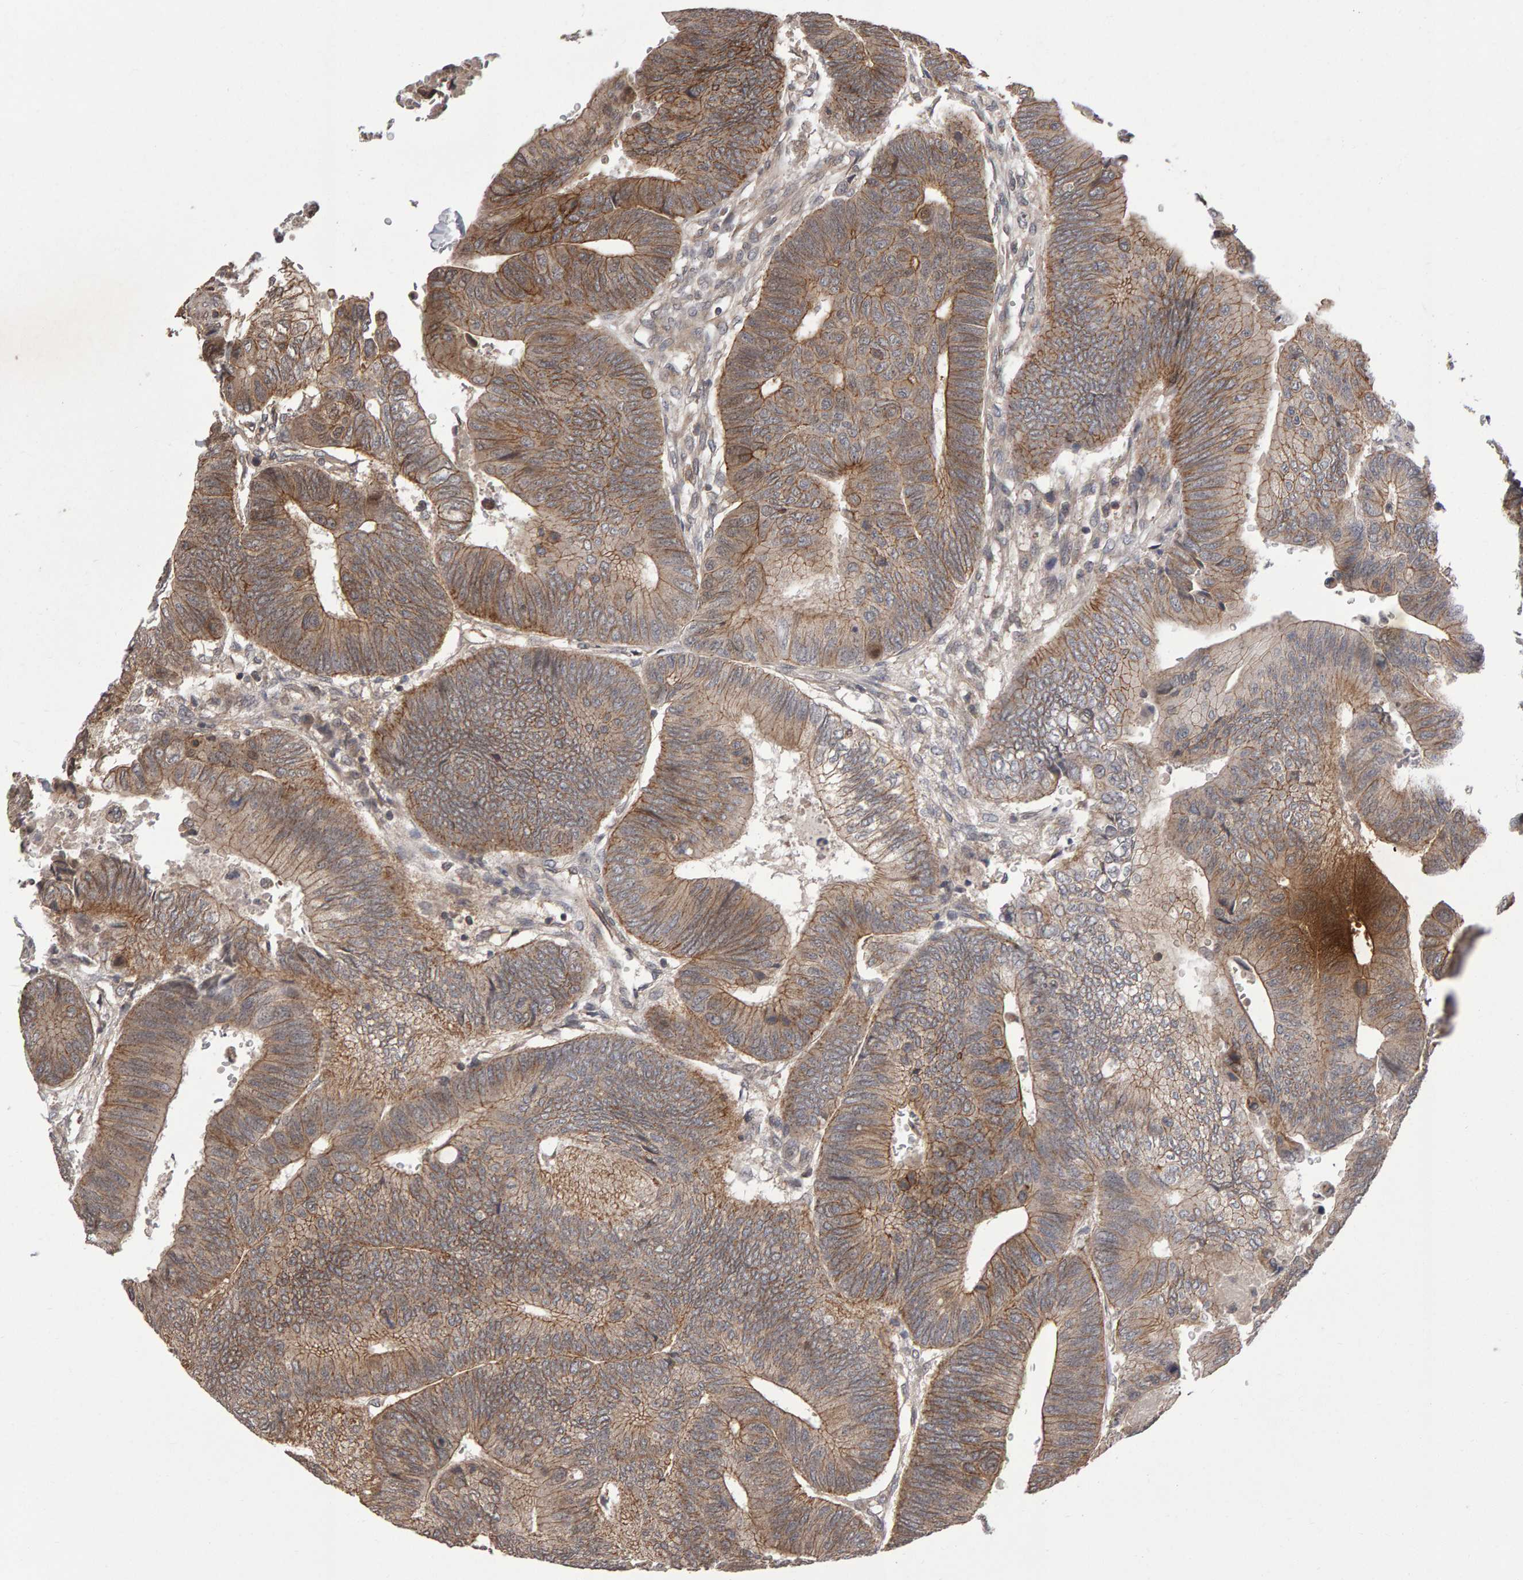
{"staining": {"intensity": "weak", "quantity": ">75%", "location": "cytoplasmic/membranous"}, "tissue": "colorectal cancer", "cell_type": "Tumor cells", "image_type": "cancer", "snomed": [{"axis": "morphology", "description": "Normal tissue, NOS"}, {"axis": "morphology", "description": "Adenocarcinoma, NOS"}, {"axis": "topography", "description": "Rectum"}, {"axis": "topography", "description": "Peripheral nerve tissue"}], "caption": "This histopathology image reveals colorectal cancer stained with immunohistochemistry (IHC) to label a protein in brown. The cytoplasmic/membranous of tumor cells show weak positivity for the protein. Nuclei are counter-stained blue.", "gene": "SCRIB", "patient": {"sex": "male", "age": 92}}